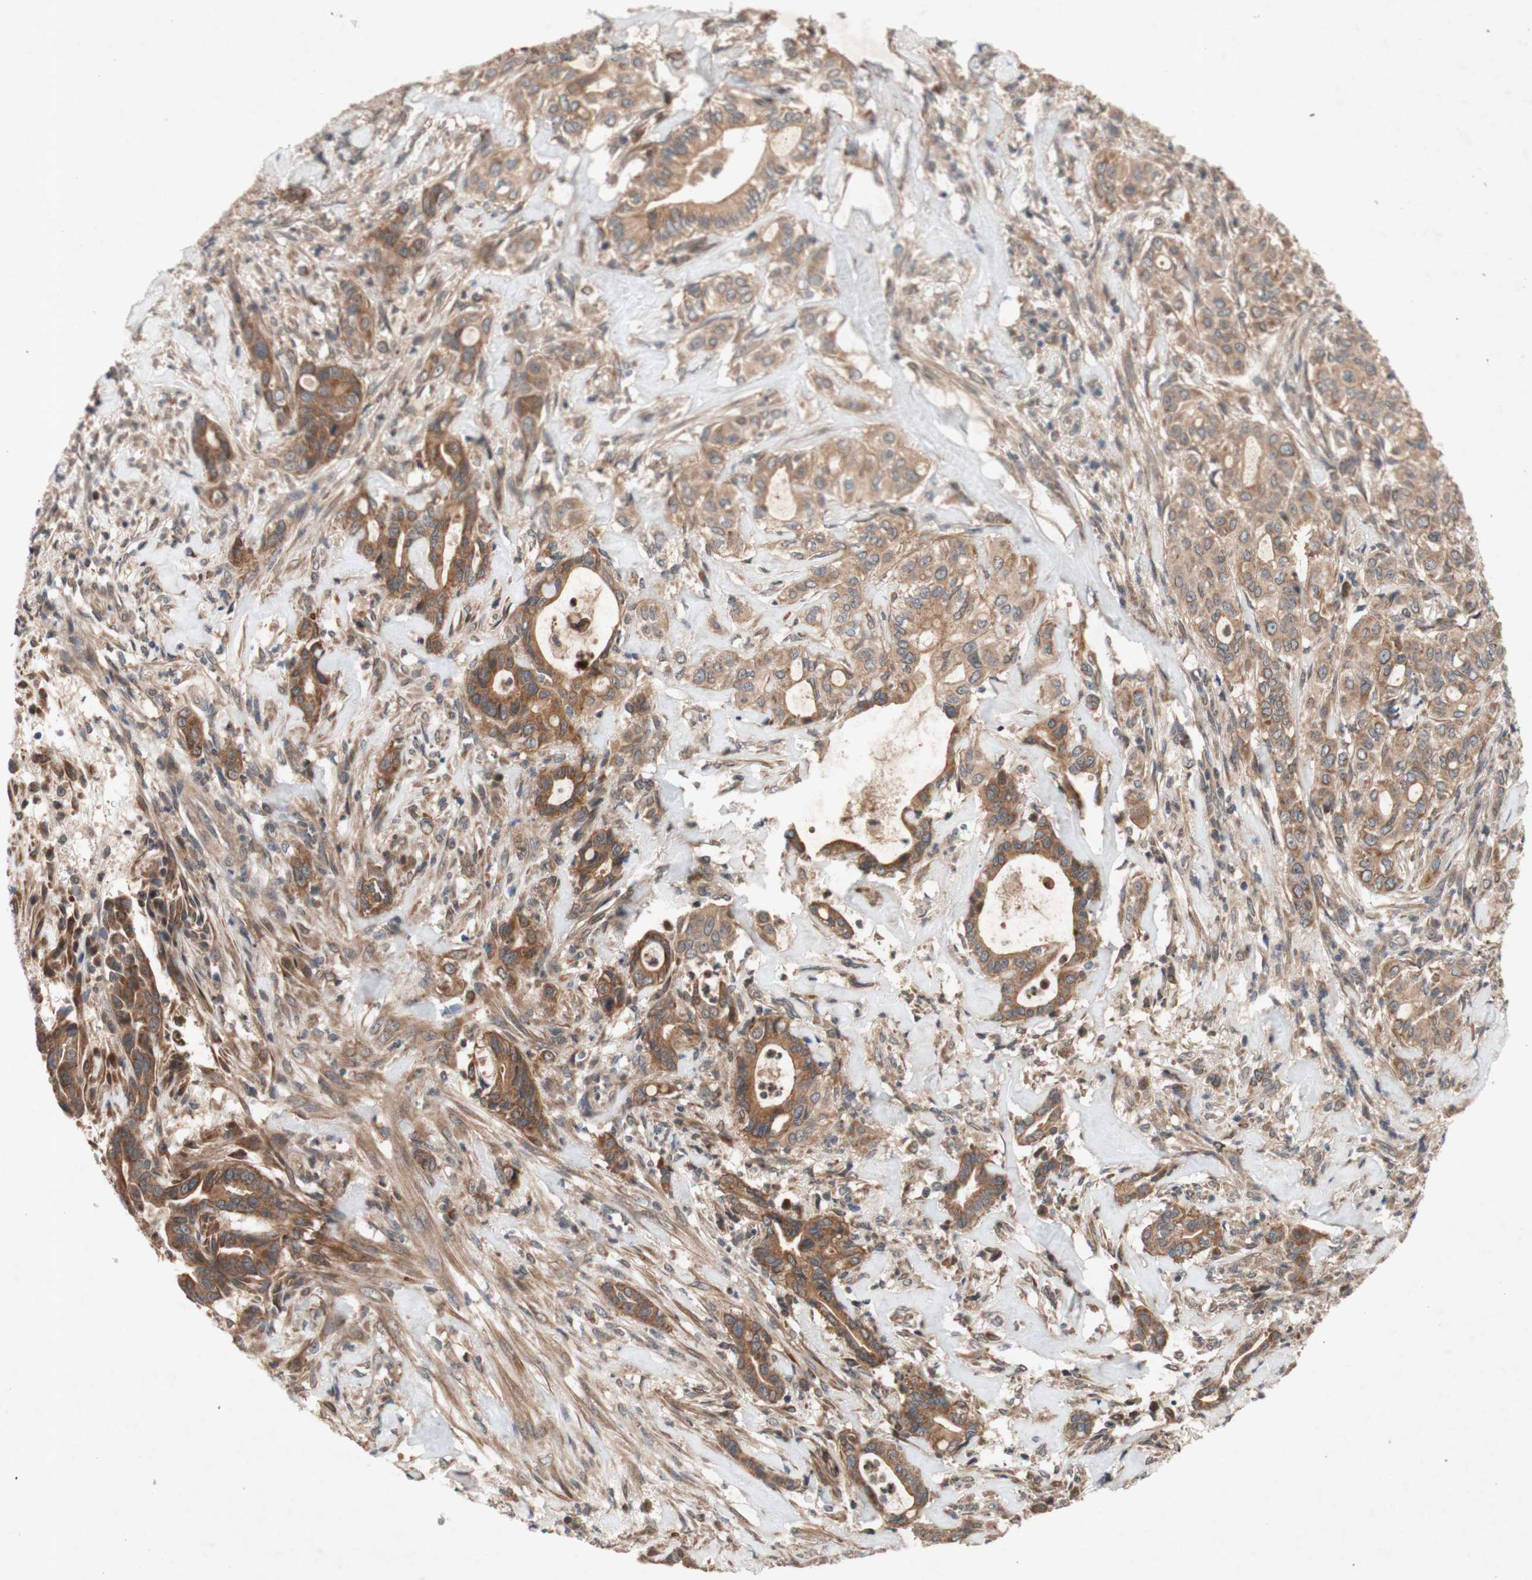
{"staining": {"intensity": "moderate", "quantity": ">75%", "location": "cytoplasmic/membranous"}, "tissue": "liver cancer", "cell_type": "Tumor cells", "image_type": "cancer", "snomed": [{"axis": "morphology", "description": "Cholangiocarcinoma"}, {"axis": "topography", "description": "Liver"}], "caption": "Protein staining demonstrates moderate cytoplasmic/membranous staining in about >75% of tumor cells in cholangiocarcinoma (liver). The staining was performed using DAB to visualize the protein expression in brown, while the nuclei were stained in blue with hematoxylin (Magnification: 20x).", "gene": "DDOST", "patient": {"sex": "female", "age": 67}}